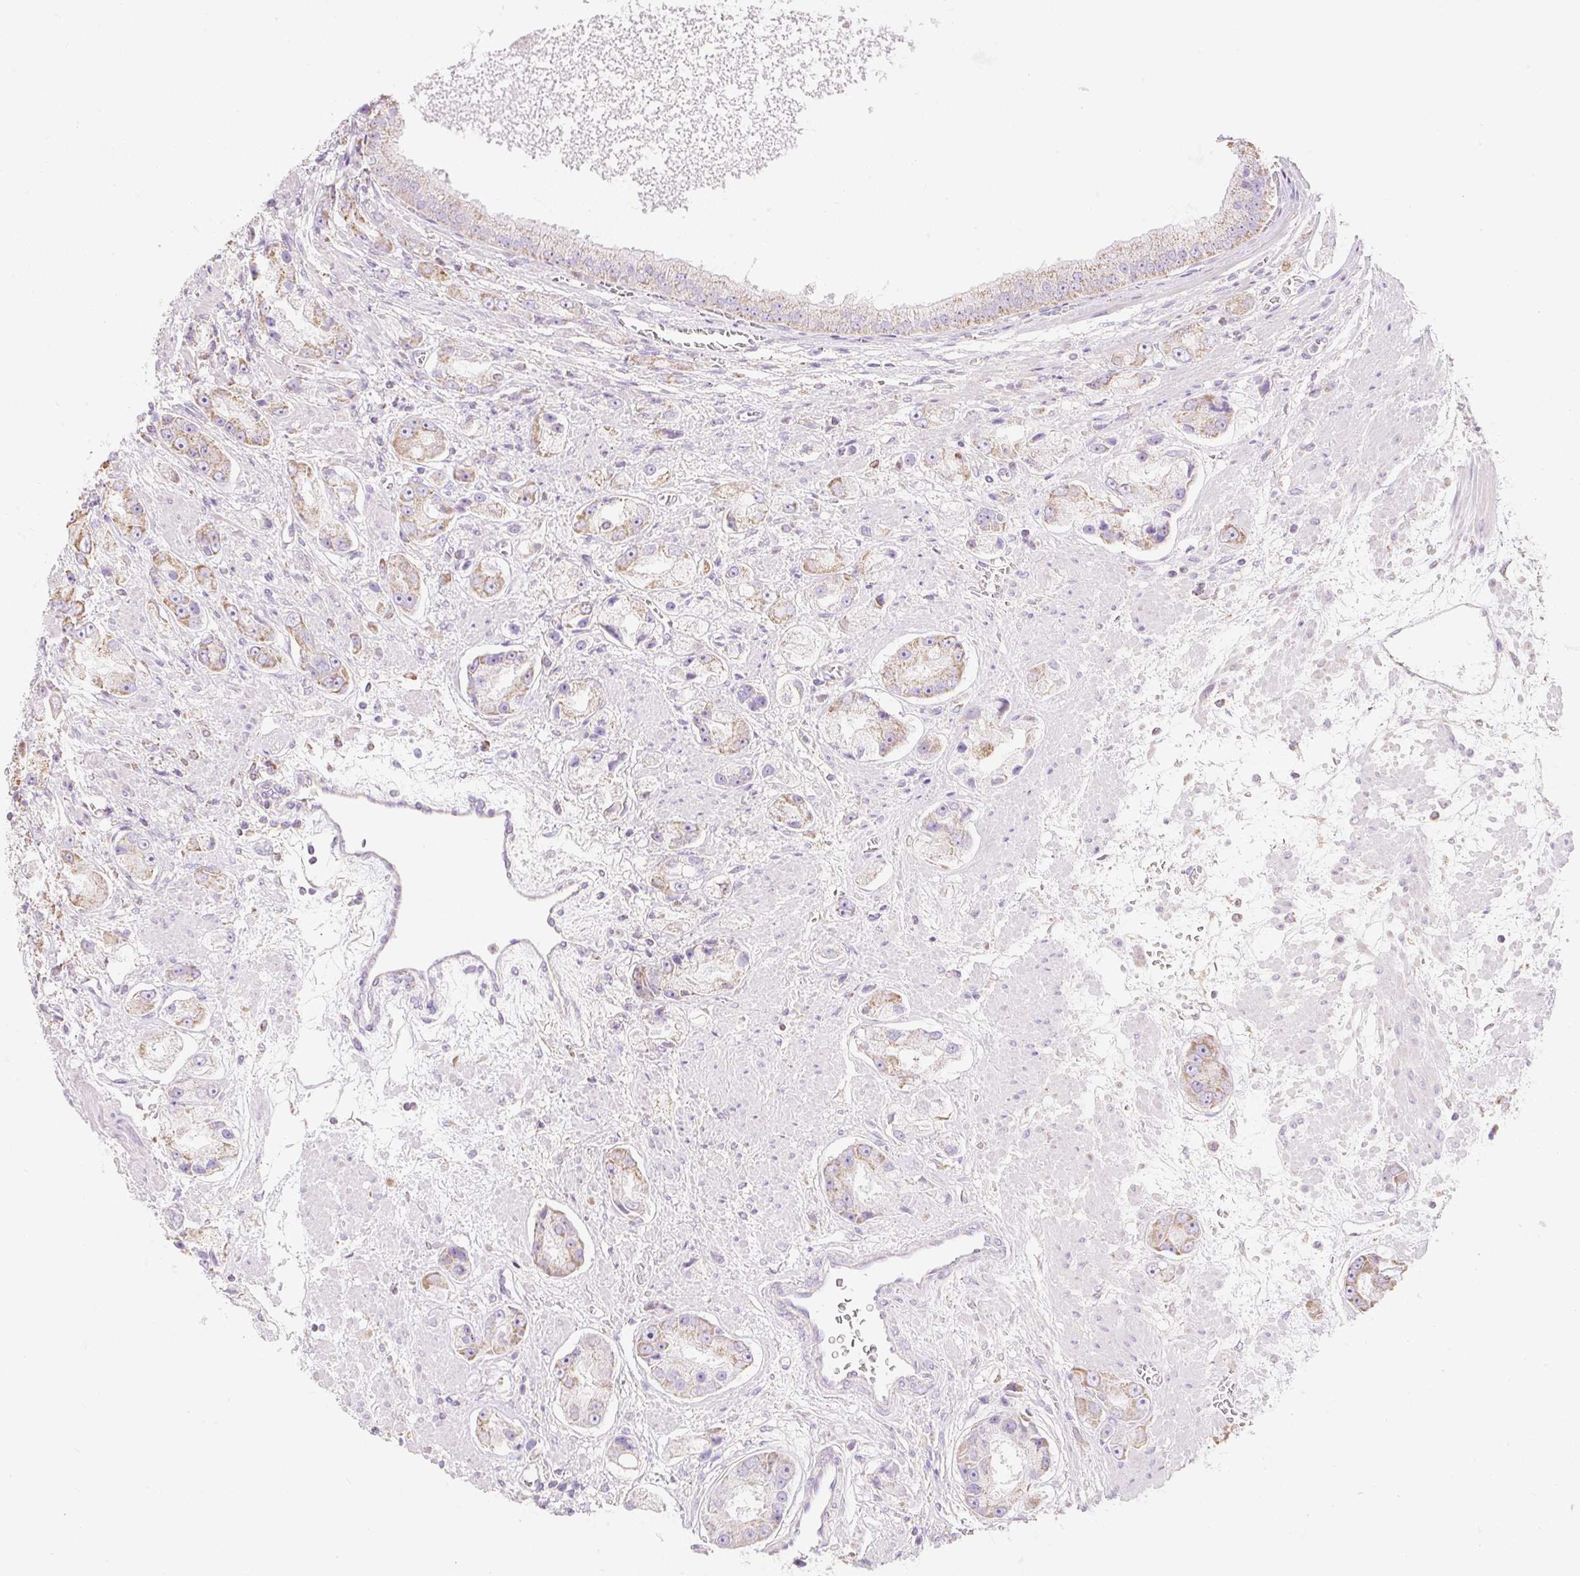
{"staining": {"intensity": "weak", "quantity": ">75%", "location": "cytoplasmic/membranous"}, "tissue": "prostate cancer", "cell_type": "Tumor cells", "image_type": "cancer", "snomed": [{"axis": "morphology", "description": "Adenocarcinoma, High grade"}, {"axis": "topography", "description": "Prostate"}], "caption": "High-power microscopy captured an IHC image of prostate cancer, revealing weak cytoplasmic/membranous staining in approximately >75% of tumor cells.", "gene": "DHX35", "patient": {"sex": "male", "age": 67}}